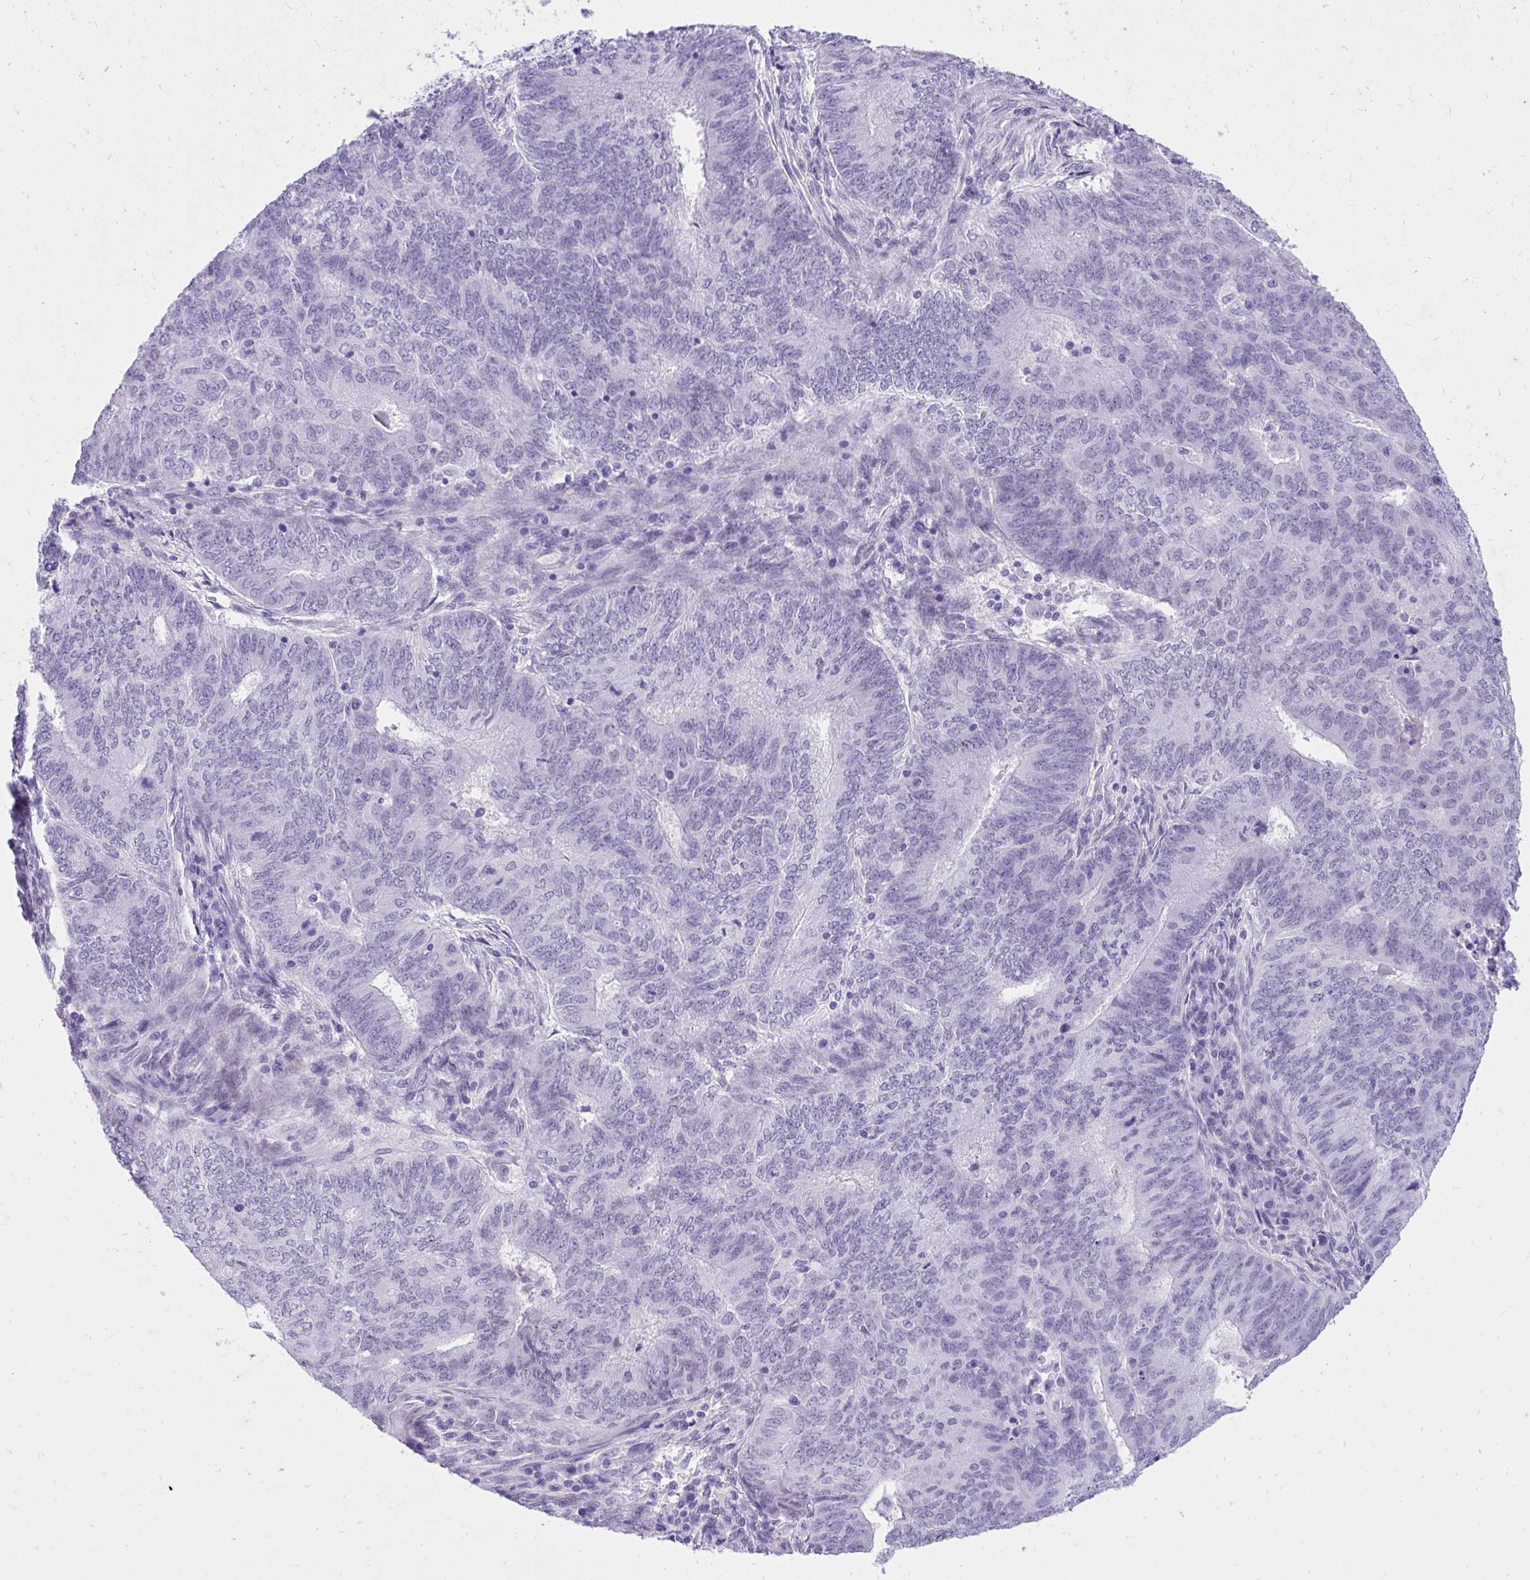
{"staining": {"intensity": "negative", "quantity": "none", "location": "none"}, "tissue": "endometrial cancer", "cell_type": "Tumor cells", "image_type": "cancer", "snomed": [{"axis": "morphology", "description": "Adenocarcinoma, NOS"}, {"axis": "topography", "description": "Endometrium"}], "caption": "High magnification brightfield microscopy of endometrial cancer stained with DAB (brown) and counterstained with hematoxylin (blue): tumor cells show no significant expression. (Immunohistochemistry, brightfield microscopy, high magnification).", "gene": "KLK1", "patient": {"sex": "female", "age": 62}}